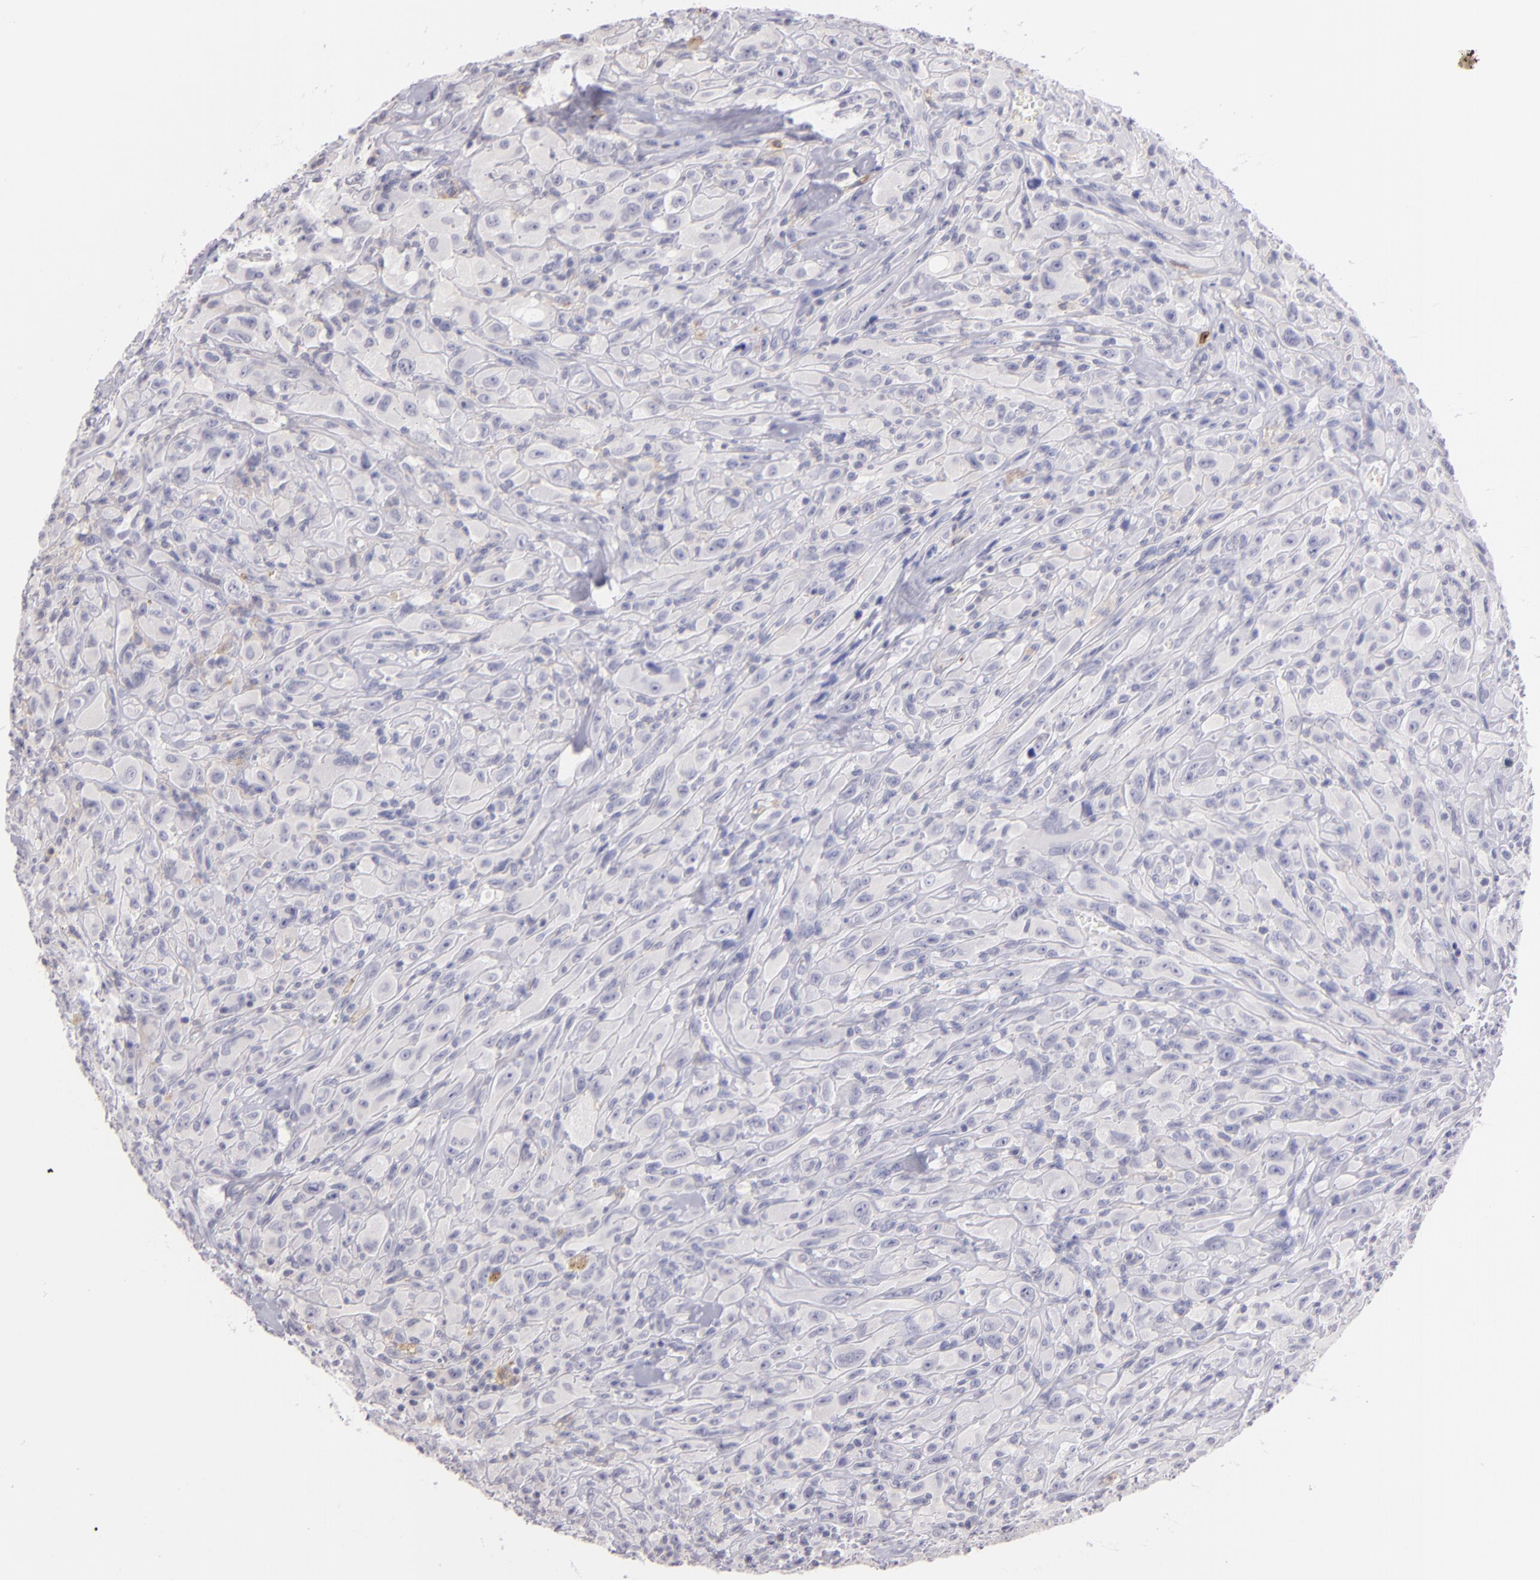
{"staining": {"intensity": "negative", "quantity": "none", "location": "none"}, "tissue": "glioma", "cell_type": "Tumor cells", "image_type": "cancer", "snomed": [{"axis": "morphology", "description": "Glioma, malignant, High grade"}, {"axis": "topography", "description": "Brain"}], "caption": "High magnification brightfield microscopy of glioma stained with DAB (3,3'-diaminobenzidine) (brown) and counterstained with hematoxylin (blue): tumor cells show no significant expression.", "gene": "IL2RA", "patient": {"sex": "male", "age": 48}}